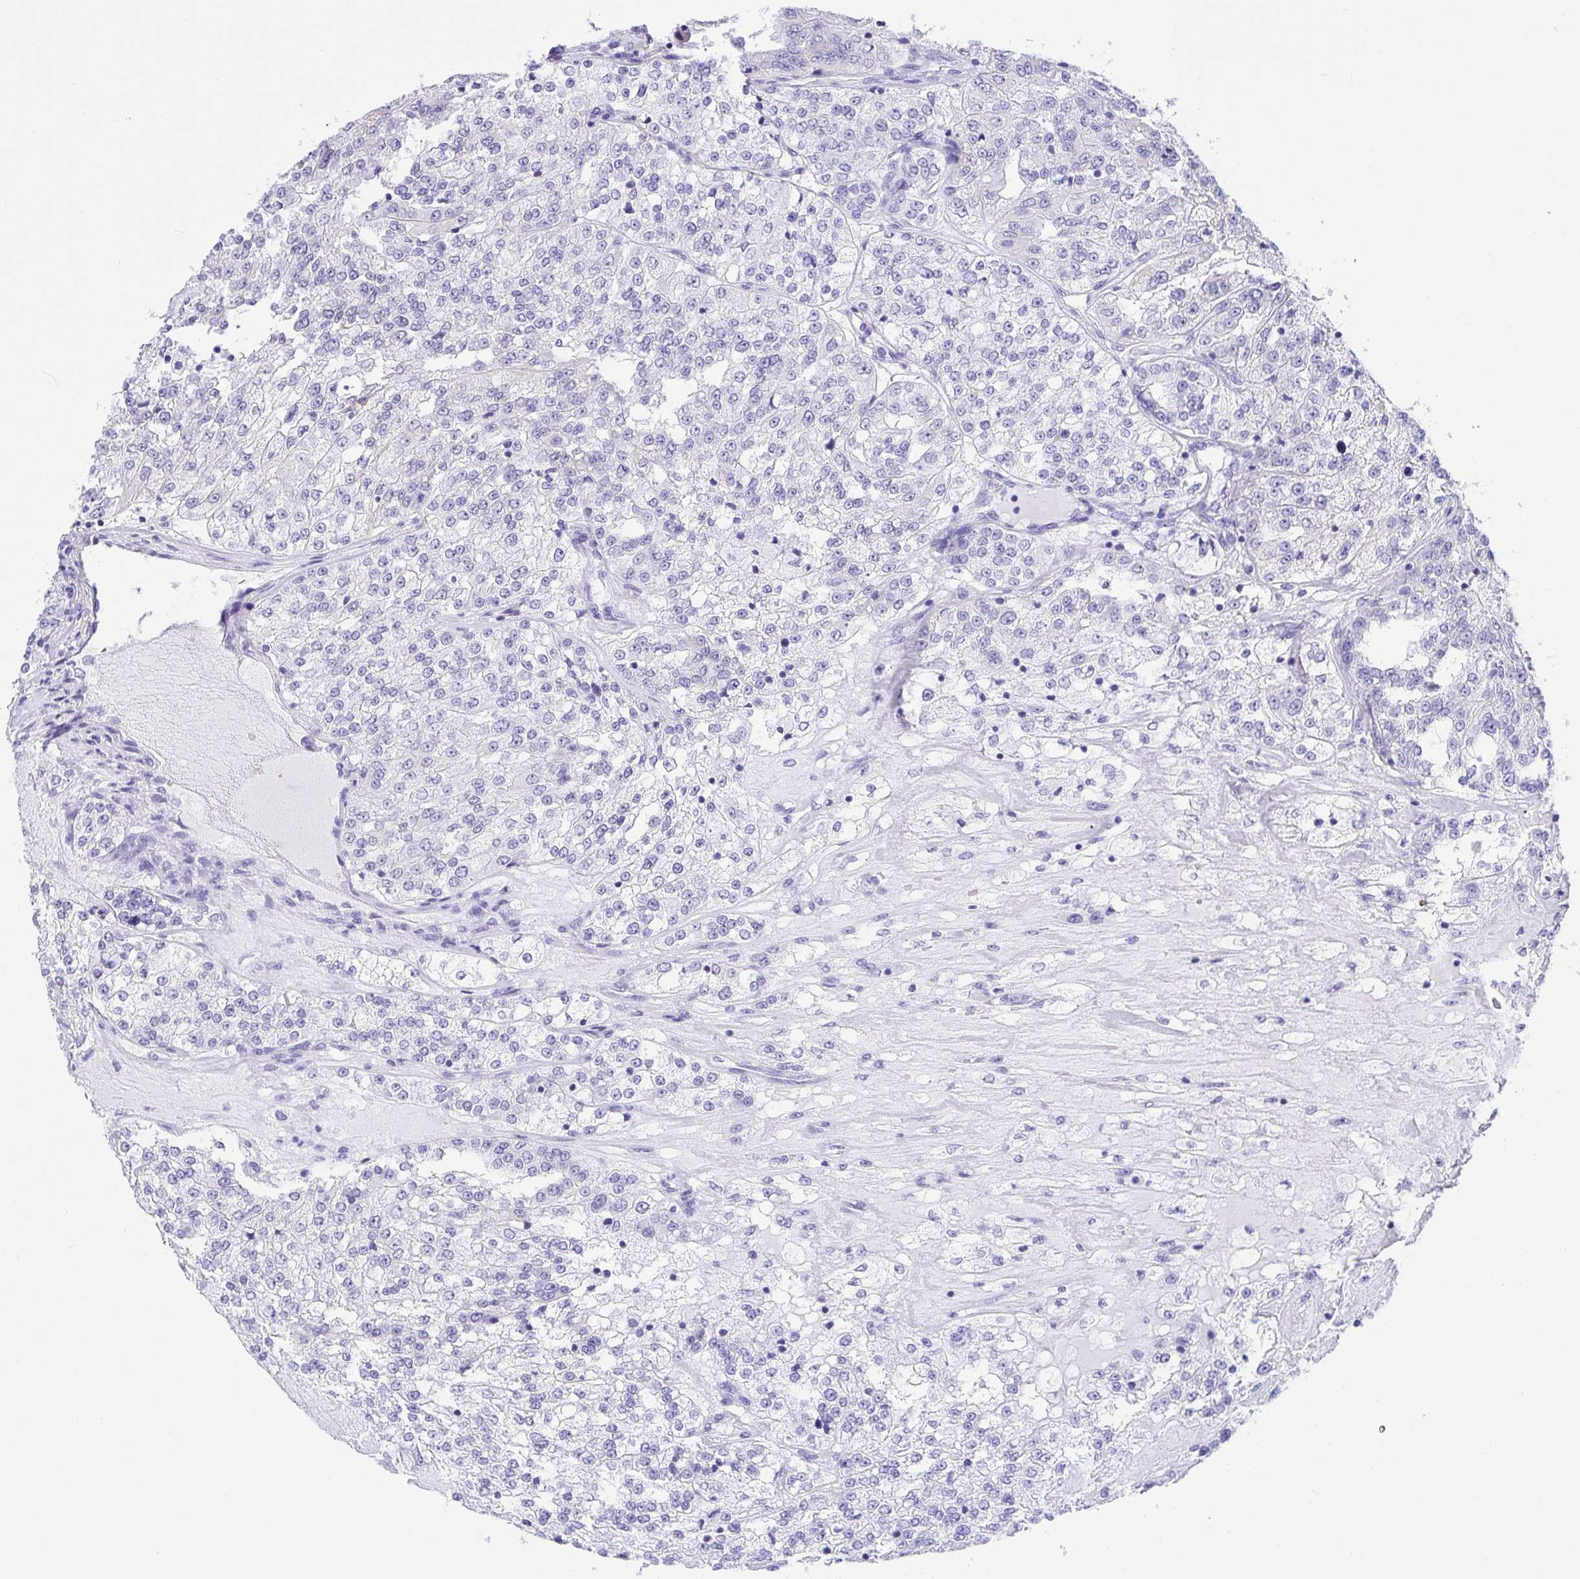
{"staining": {"intensity": "negative", "quantity": "none", "location": "none"}, "tissue": "renal cancer", "cell_type": "Tumor cells", "image_type": "cancer", "snomed": [{"axis": "morphology", "description": "Adenocarcinoma, NOS"}, {"axis": "topography", "description": "Kidney"}], "caption": "The image demonstrates no staining of tumor cells in renal cancer. (DAB immunohistochemistry (IHC) visualized using brightfield microscopy, high magnification).", "gene": "ANK1", "patient": {"sex": "female", "age": 63}}